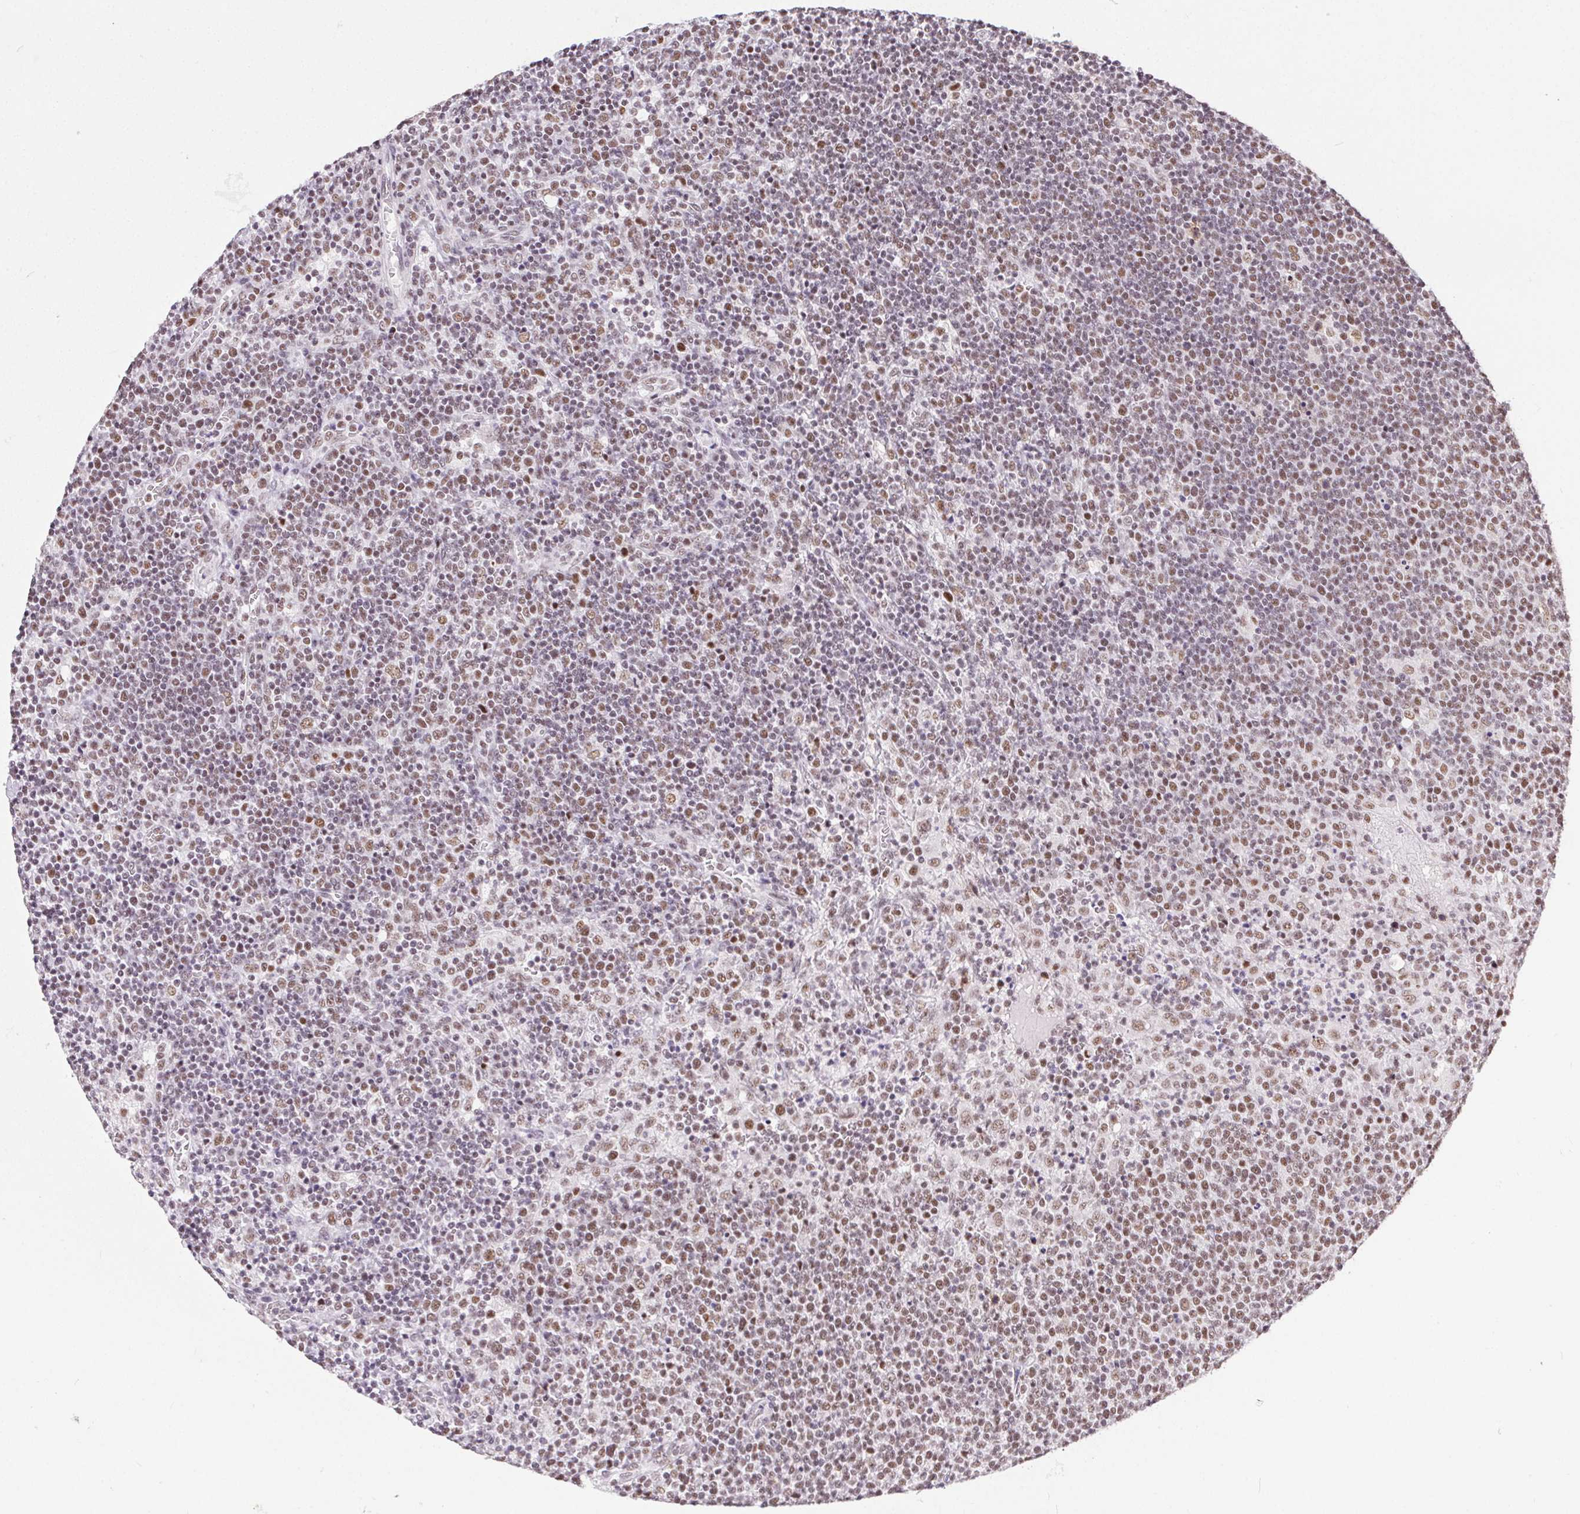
{"staining": {"intensity": "moderate", "quantity": "25%-75%", "location": "nuclear"}, "tissue": "lymphoma", "cell_type": "Tumor cells", "image_type": "cancer", "snomed": [{"axis": "morphology", "description": "Malignant lymphoma, non-Hodgkin's type, High grade"}, {"axis": "topography", "description": "Lymph node"}], "caption": "Approximately 25%-75% of tumor cells in human malignant lymphoma, non-Hodgkin's type (high-grade) exhibit moderate nuclear protein positivity as visualized by brown immunohistochemical staining.", "gene": "TRA2B", "patient": {"sex": "male", "age": 61}}